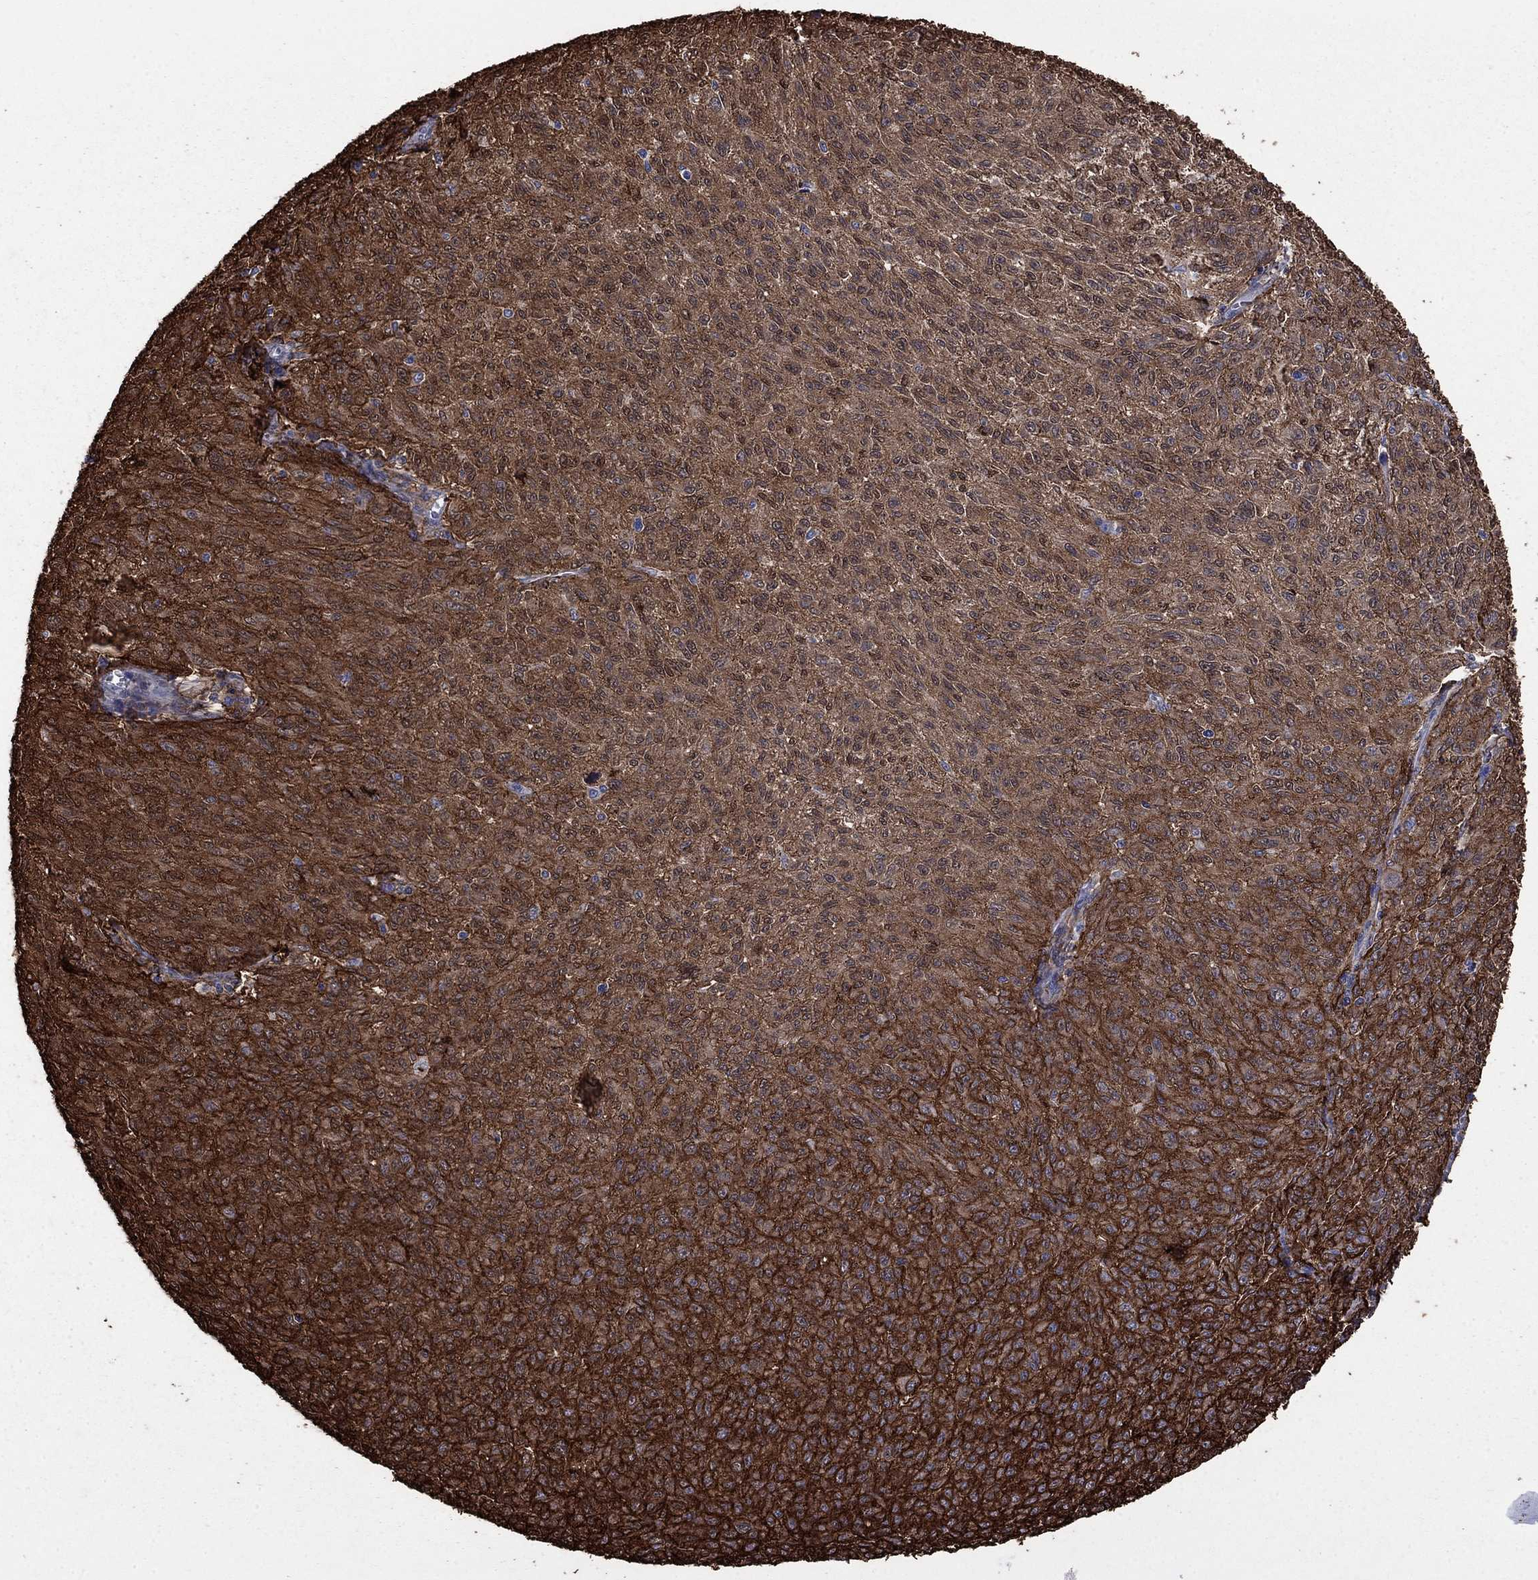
{"staining": {"intensity": "strong", "quantity": "25%-75%", "location": "cytoplasmic/membranous"}, "tissue": "melanoma", "cell_type": "Tumor cells", "image_type": "cancer", "snomed": [{"axis": "morphology", "description": "Malignant melanoma, NOS"}, {"axis": "topography", "description": "Skin"}], "caption": "Strong cytoplasmic/membranous staining is appreciated in about 25%-75% of tumor cells in melanoma.", "gene": "PLAU", "patient": {"sex": "female", "age": 72}}